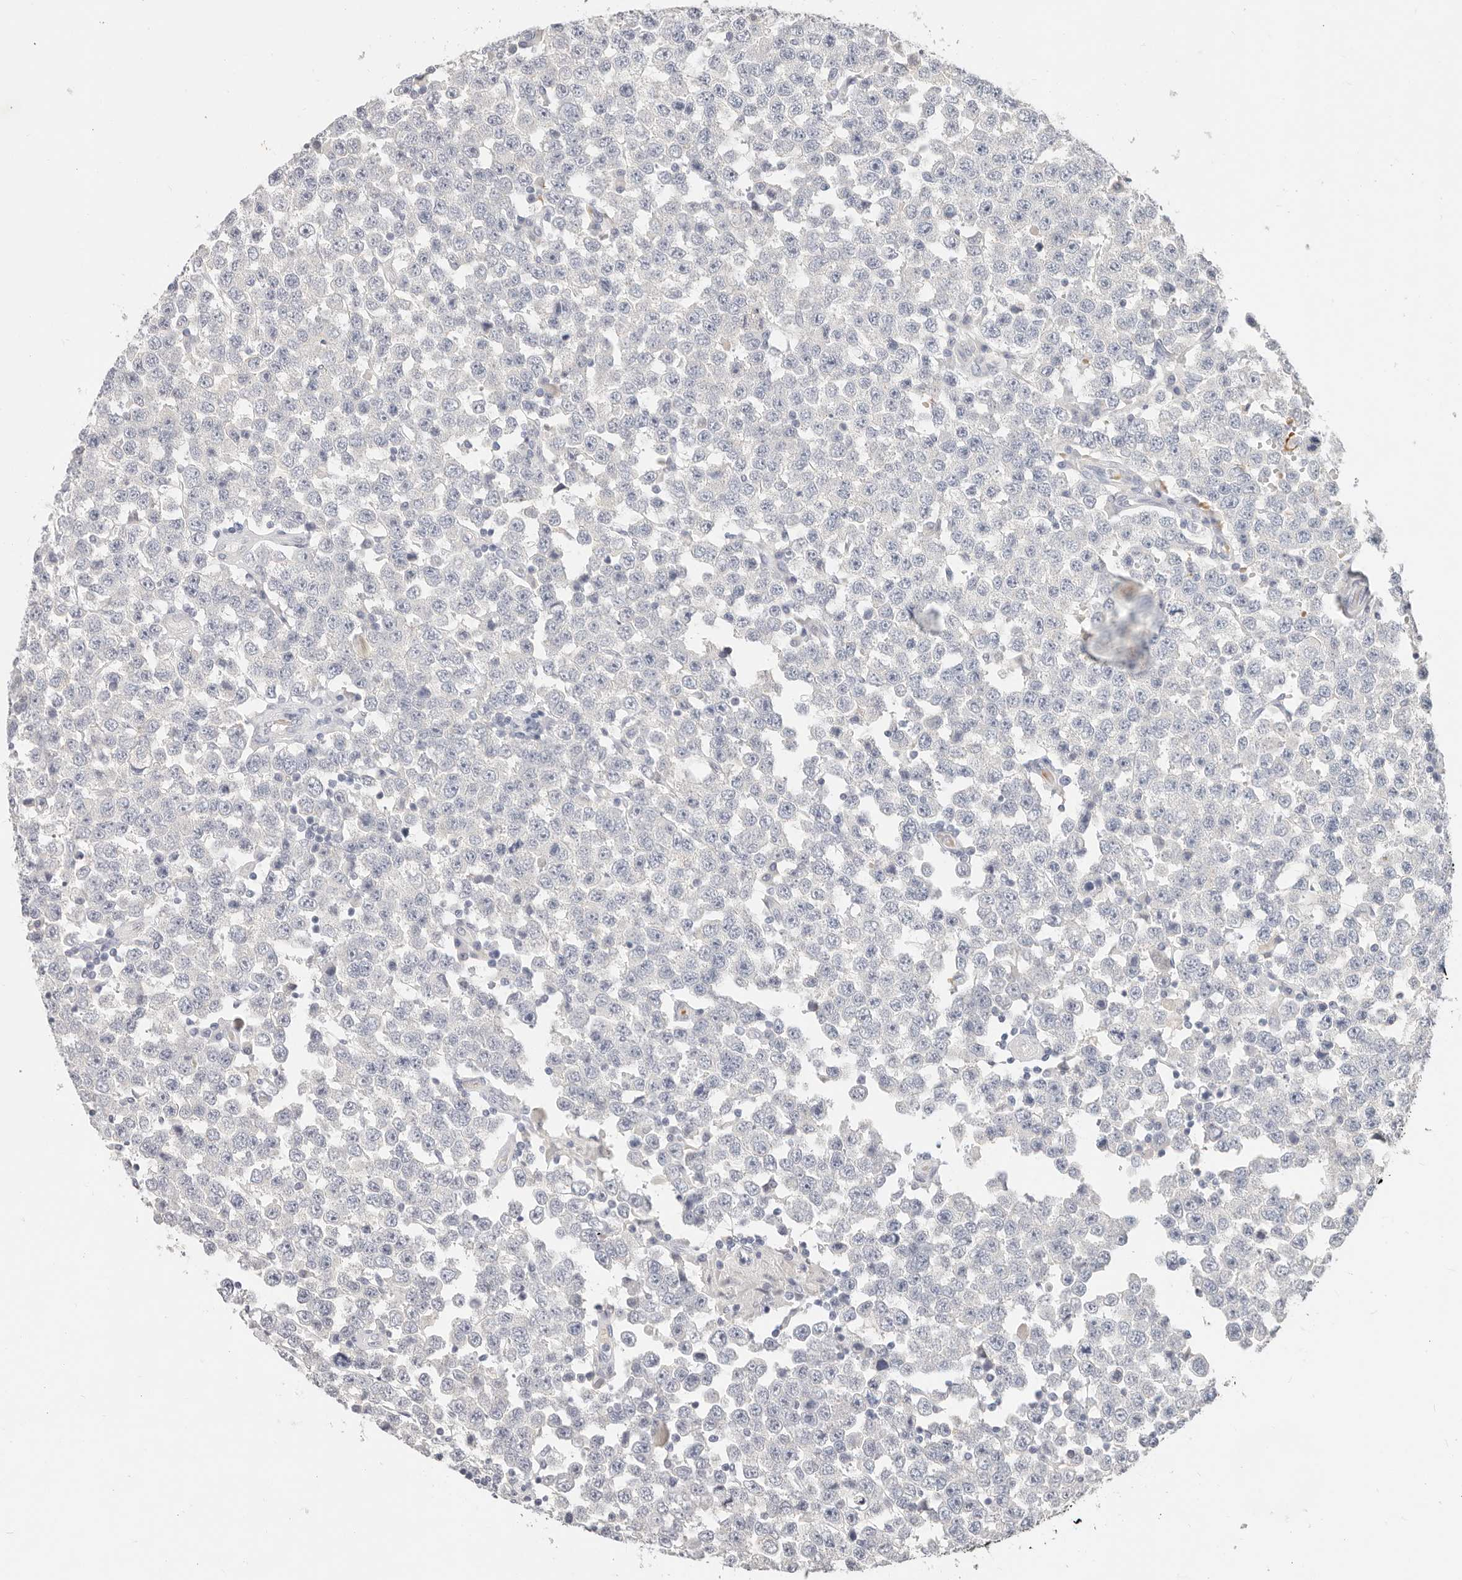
{"staining": {"intensity": "negative", "quantity": "none", "location": "none"}, "tissue": "testis cancer", "cell_type": "Tumor cells", "image_type": "cancer", "snomed": [{"axis": "morphology", "description": "Seminoma, NOS"}, {"axis": "topography", "description": "Testis"}], "caption": "IHC of testis cancer demonstrates no staining in tumor cells.", "gene": "TMEM63B", "patient": {"sex": "male", "age": 28}}